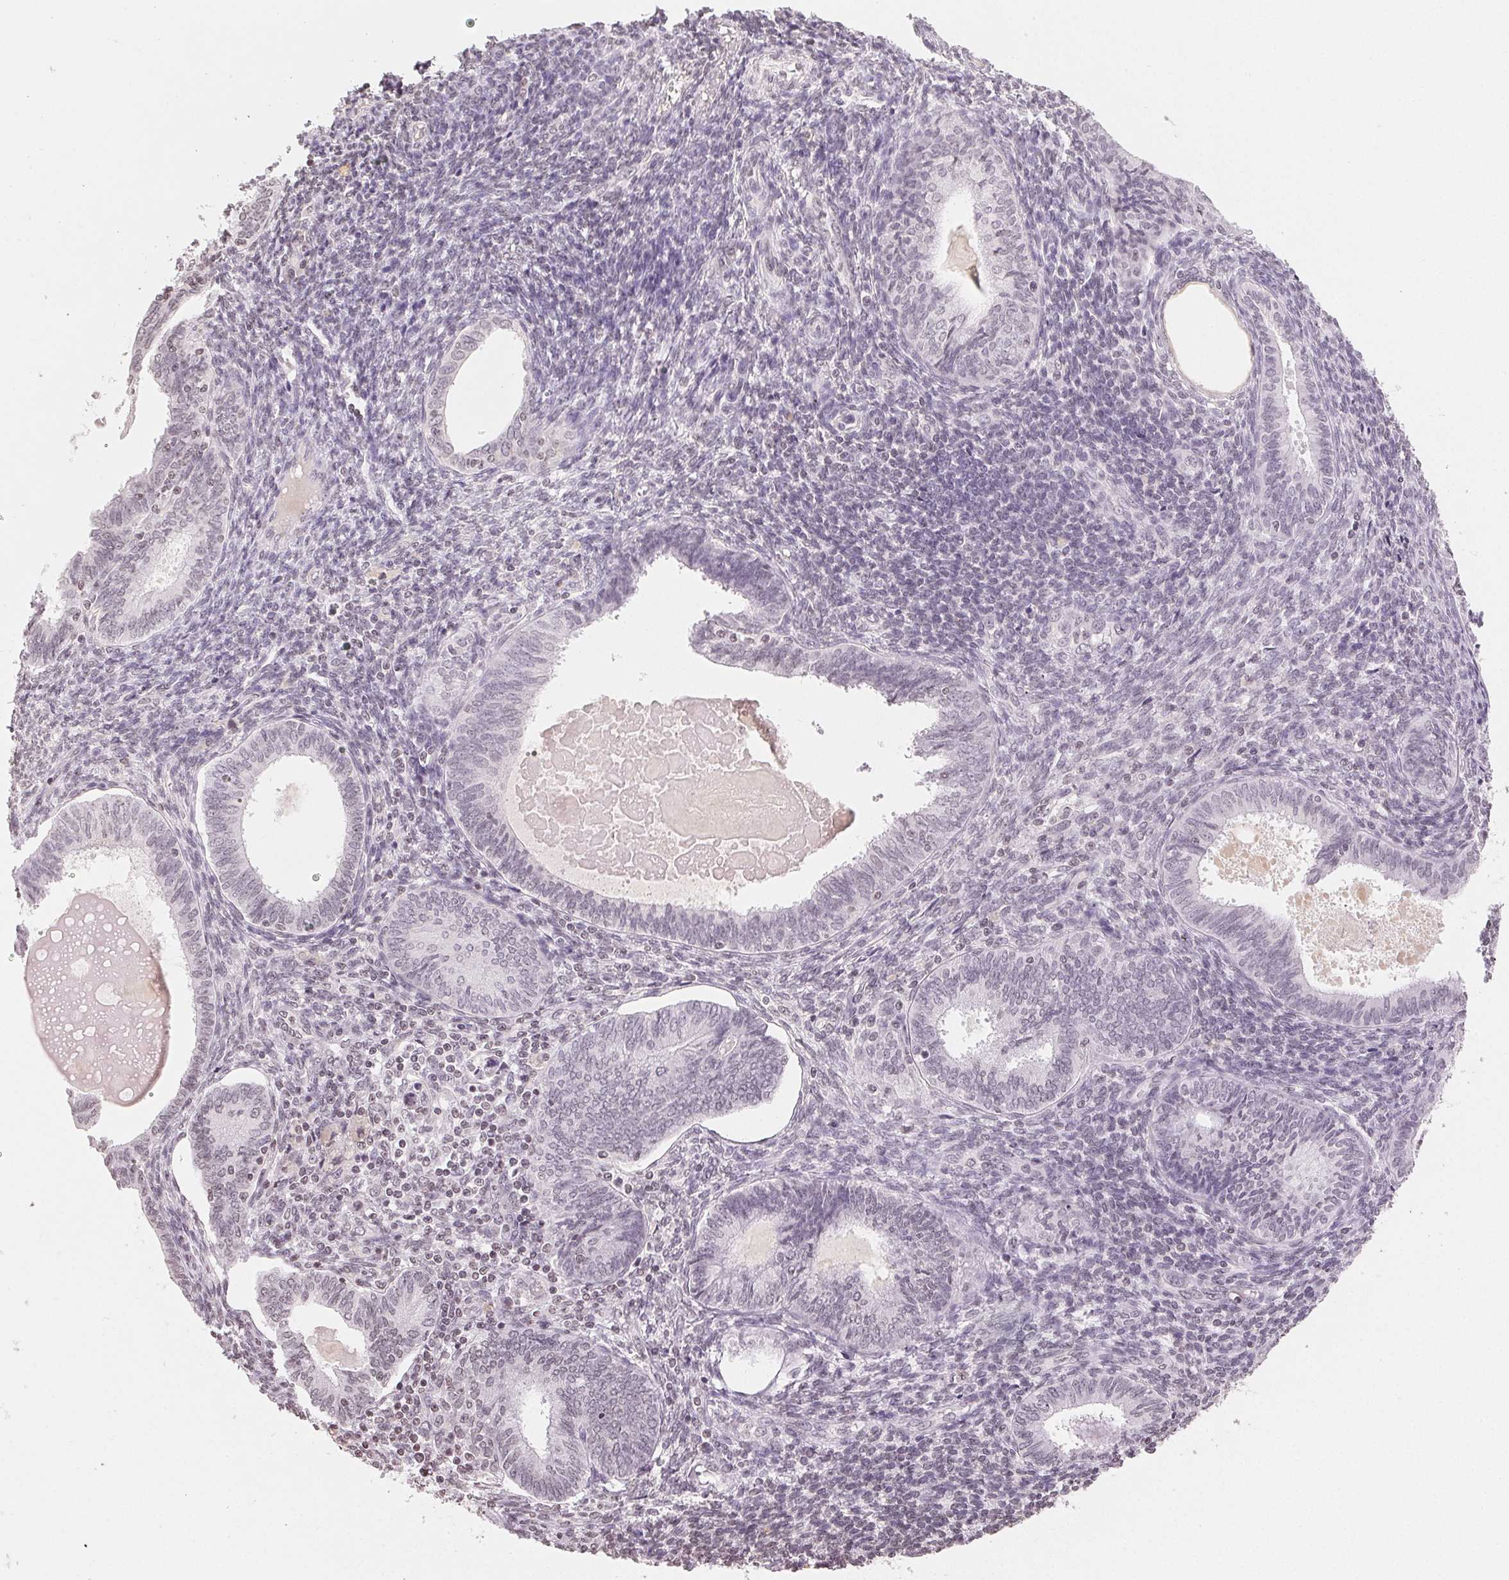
{"staining": {"intensity": "negative", "quantity": "none", "location": "none"}, "tissue": "endometrial cancer", "cell_type": "Tumor cells", "image_type": "cancer", "snomed": [{"axis": "morphology", "description": "Adenocarcinoma, NOS"}, {"axis": "topography", "description": "Uterus"}], "caption": "Tumor cells show no significant protein staining in endometrial cancer (adenocarcinoma).", "gene": "TBP", "patient": {"sex": "female", "age": 62}}